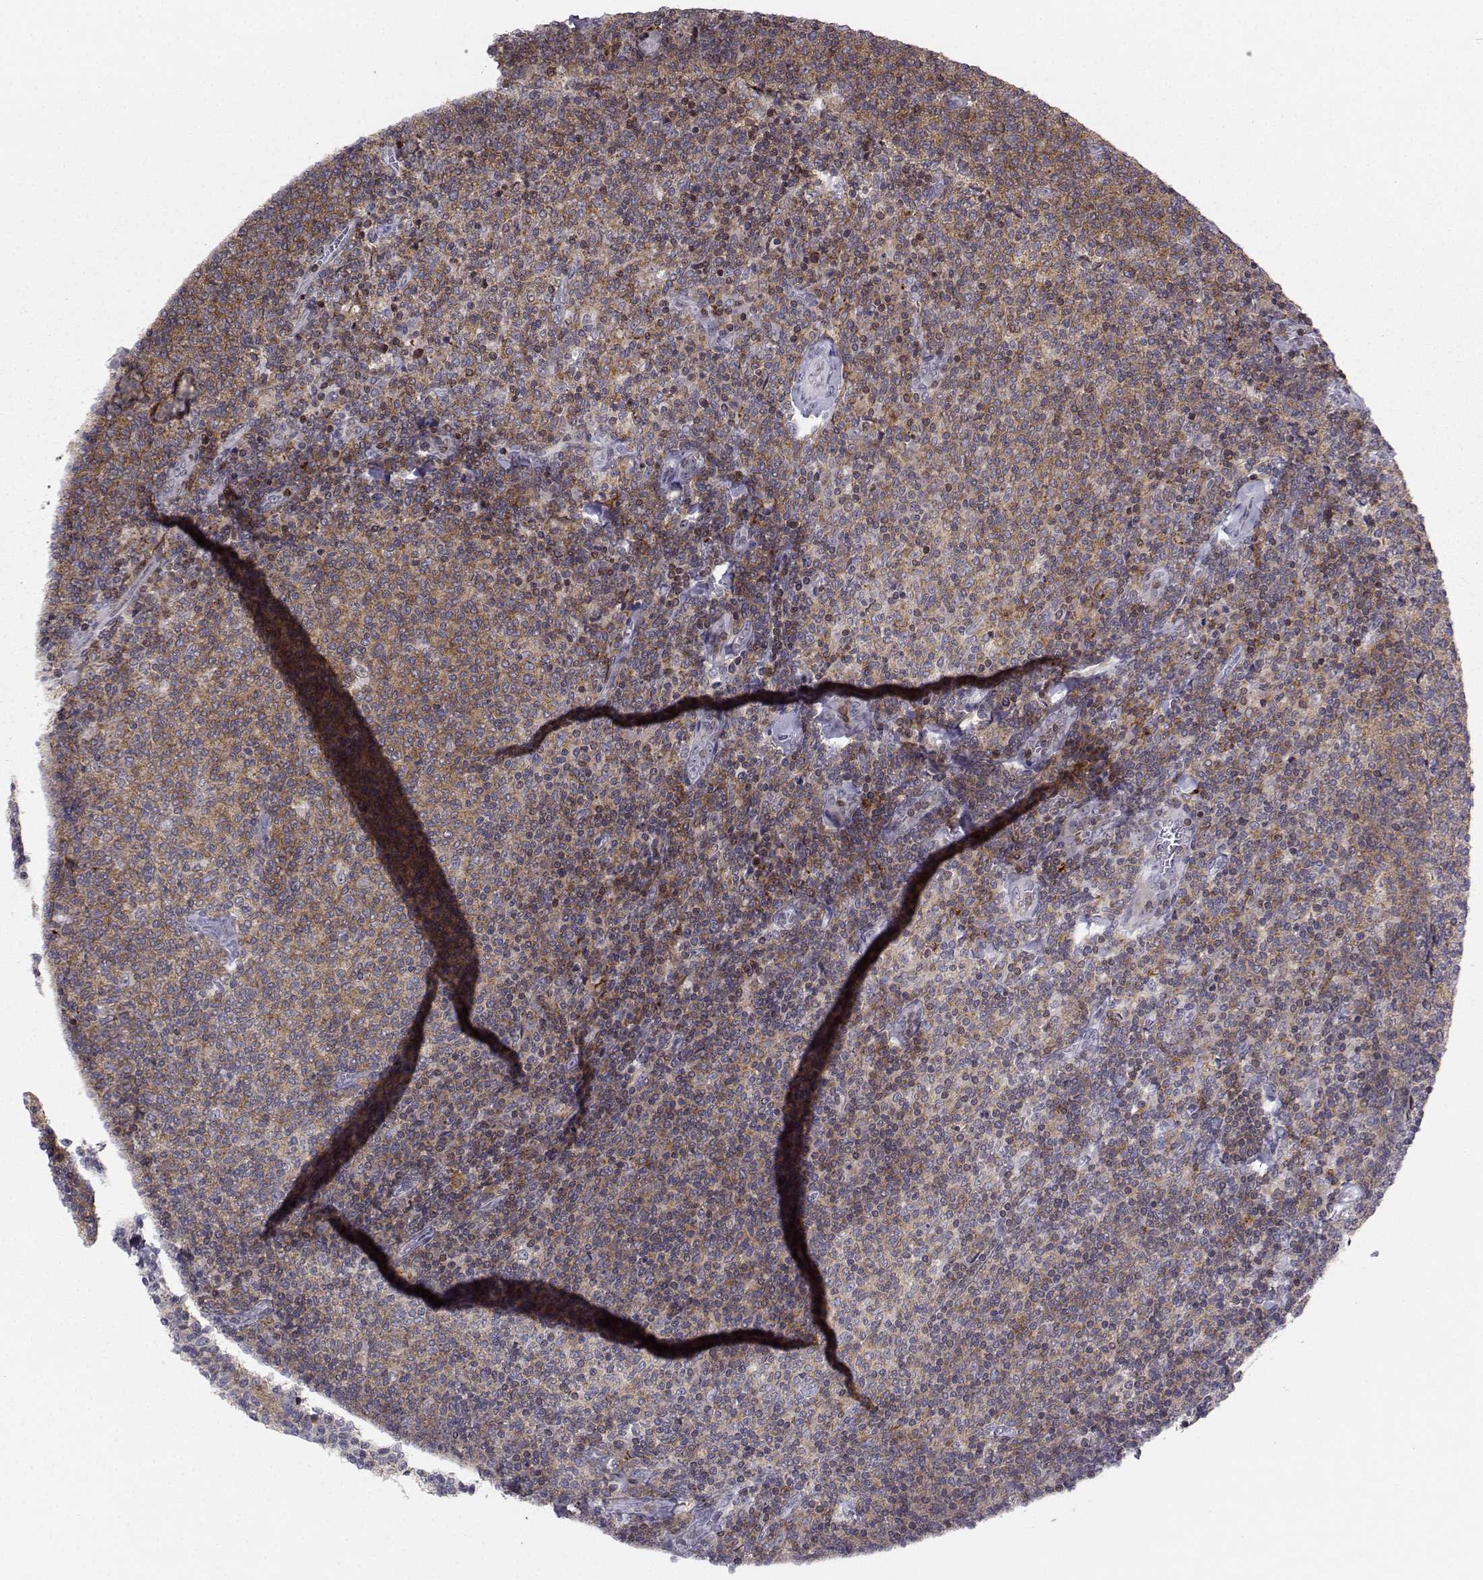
{"staining": {"intensity": "moderate", "quantity": ">75%", "location": "cytoplasmic/membranous"}, "tissue": "lymphoma", "cell_type": "Tumor cells", "image_type": "cancer", "snomed": [{"axis": "morphology", "description": "Malignant lymphoma, non-Hodgkin's type, Low grade"}, {"axis": "topography", "description": "Lymph node"}], "caption": "Human low-grade malignant lymphoma, non-Hodgkin's type stained for a protein (brown) shows moderate cytoplasmic/membranous positive positivity in about >75% of tumor cells.", "gene": "PCP4L1", "patient": {"sex": "male", "age": 52}}